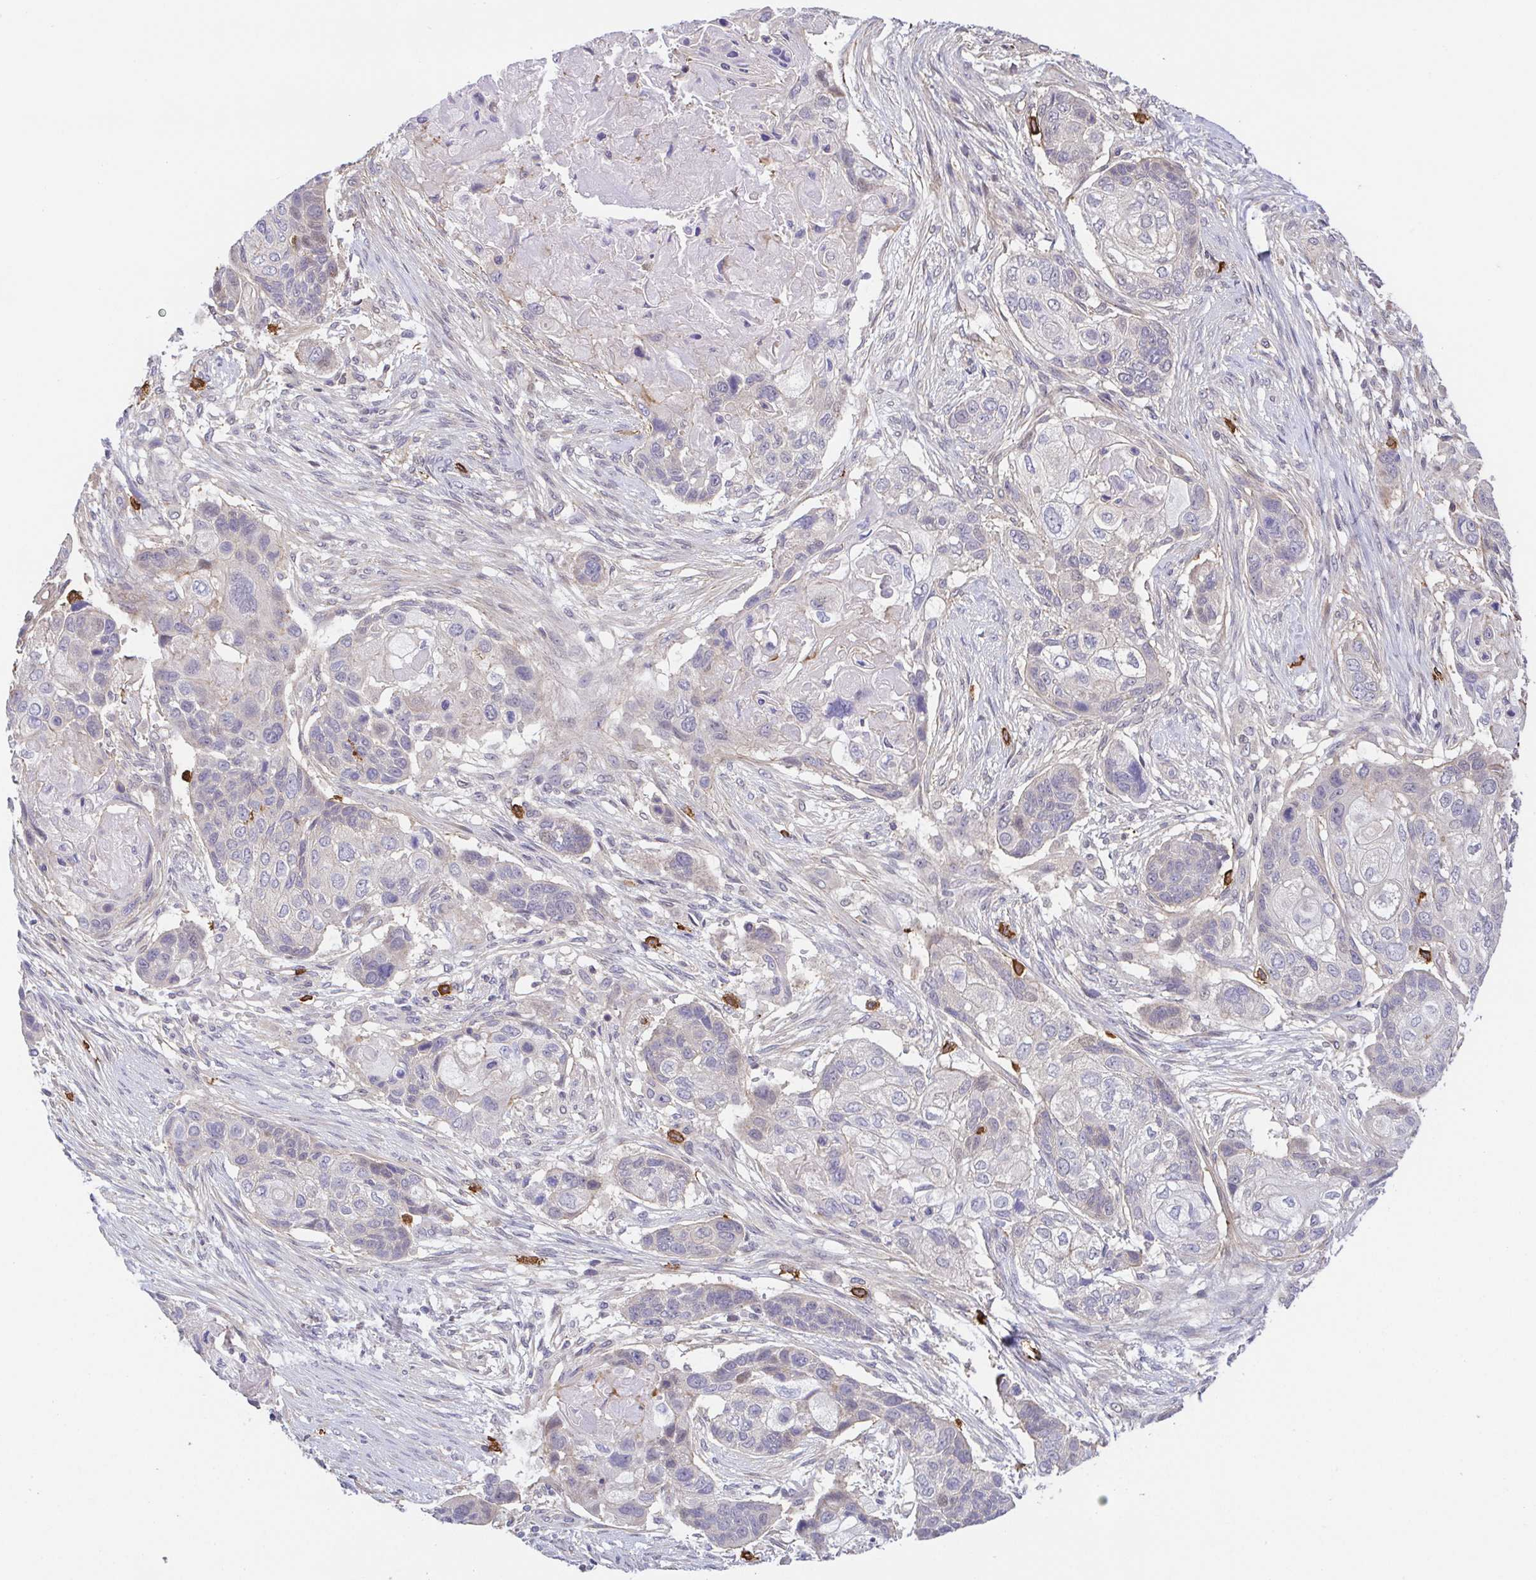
{"staining": {"intensity": "weak", "quantity": "<25%", "location": "cytoplasmic/membranous"}, "tissue": "lung cancer", "cell_type": "Tumor cells", "image_type": "cancer", "snomed": [{"axis": "morphology", "description": "Squamous cell carcinoma, NOS"}, {"axis": "topography", "description": "Lung"}], "caption": "Immunohistochemistry micrograph of human lung cancer (squamous cell carcinoma) stained for a protein (brown), which shows no expression in tumor cells.", "gene": "PREPL", "patient": {"sex": "male", "age": 69}}